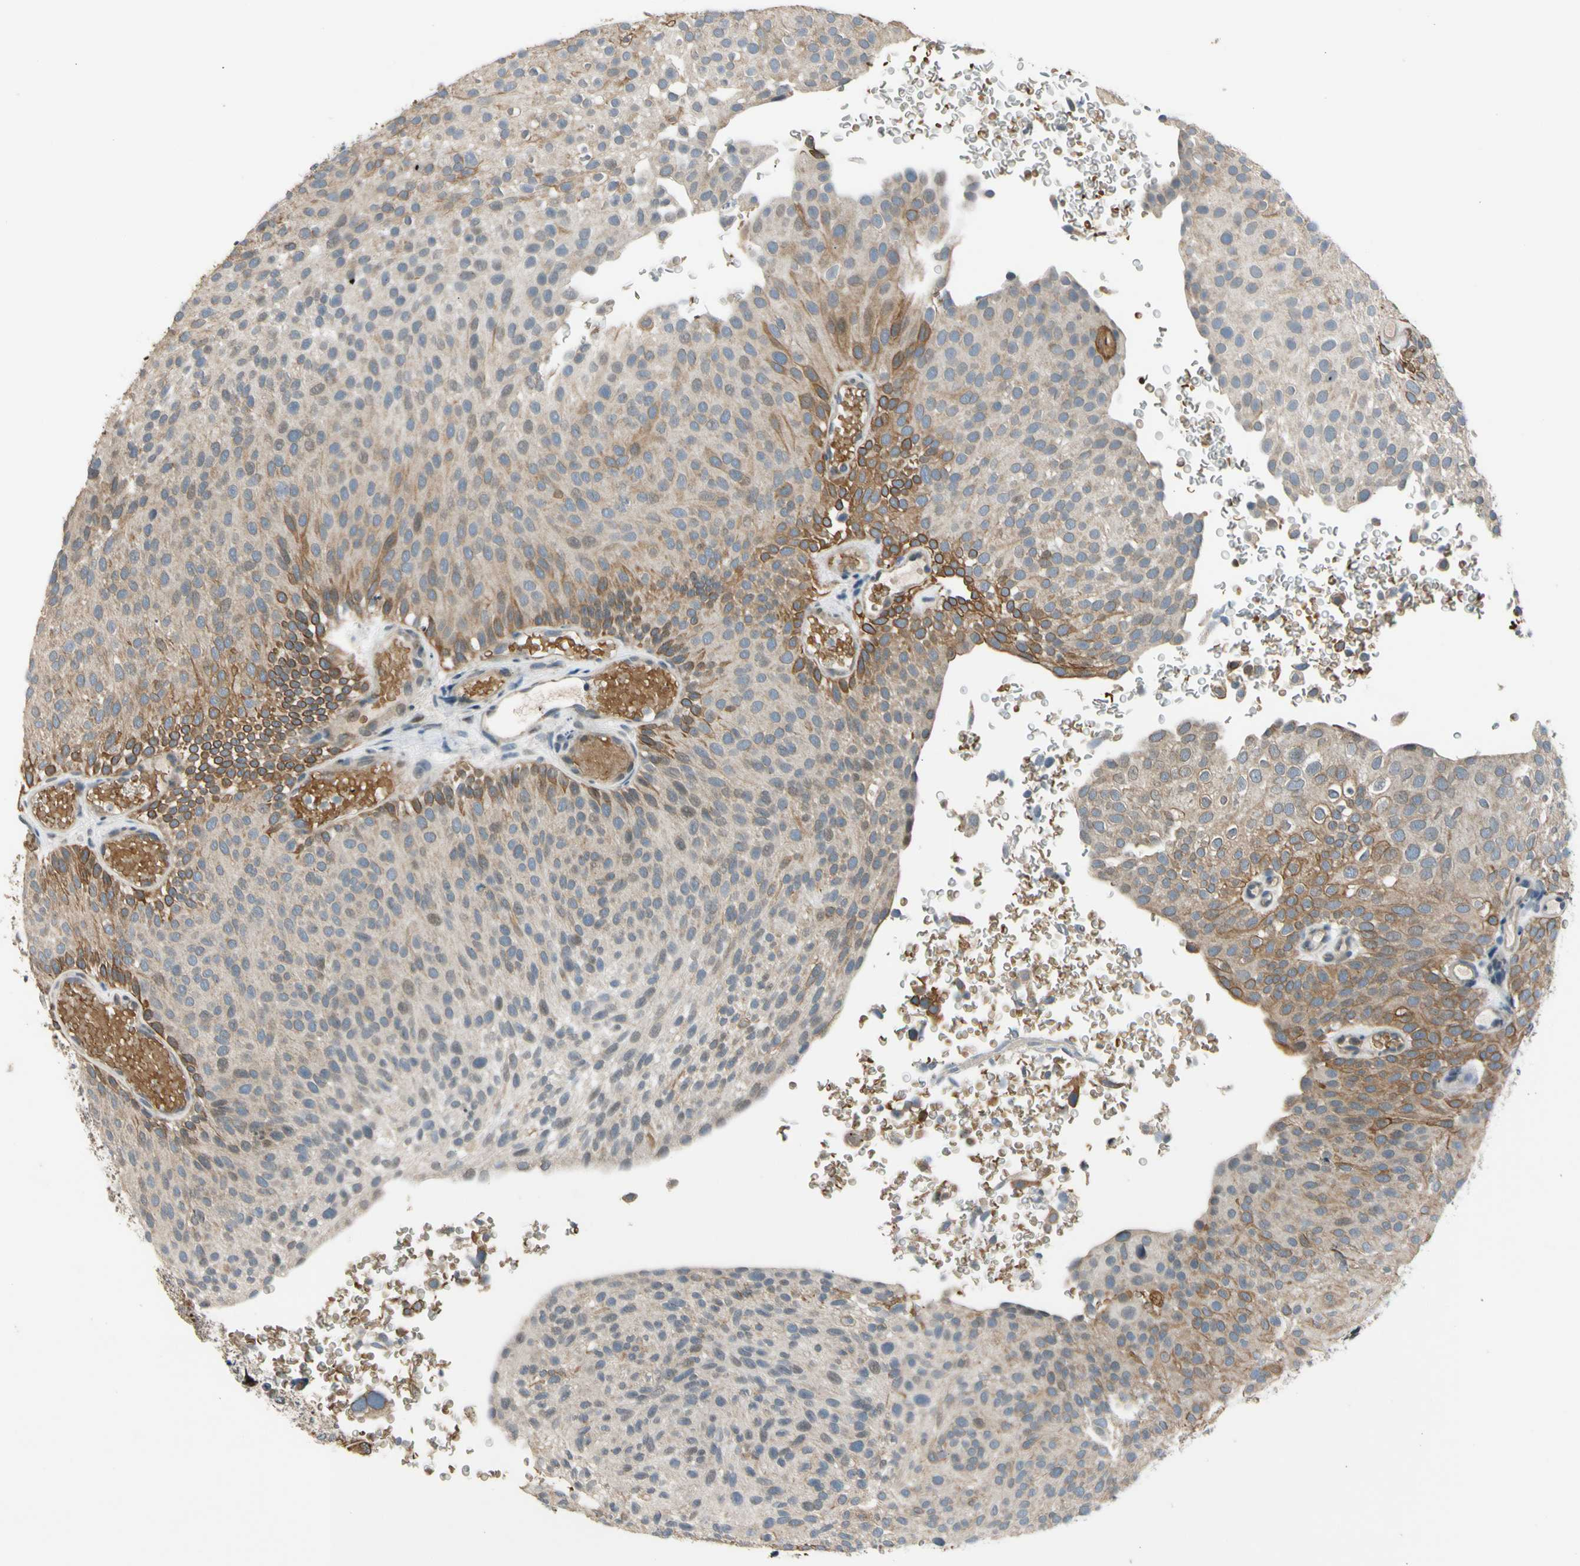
{"staining": {"intensity": "moderate", "quantity": "25%-75%", "location": "cytoplasmic/membranous"}, "tissue": "urothelial cancer", "cell_type": "Tumor cells", "image_type": "cancer", "snomed": [{"axis": "morphology", "description": "Urothelial carcinoma, Low grade"}, {"axis": "topography", "description": "Urinary bladder"}], "caption": "Immunohistochemical staining of human urothelial cancer reveals medium levels of moderate cytoplasmic/membranous positivity in approximately 25%-75% of tumor cells. The protein is shown in brown color, while the nuclei are stained blue.", "gene": "ZNF184", "patient": {"sex": "male", "age": 78}}